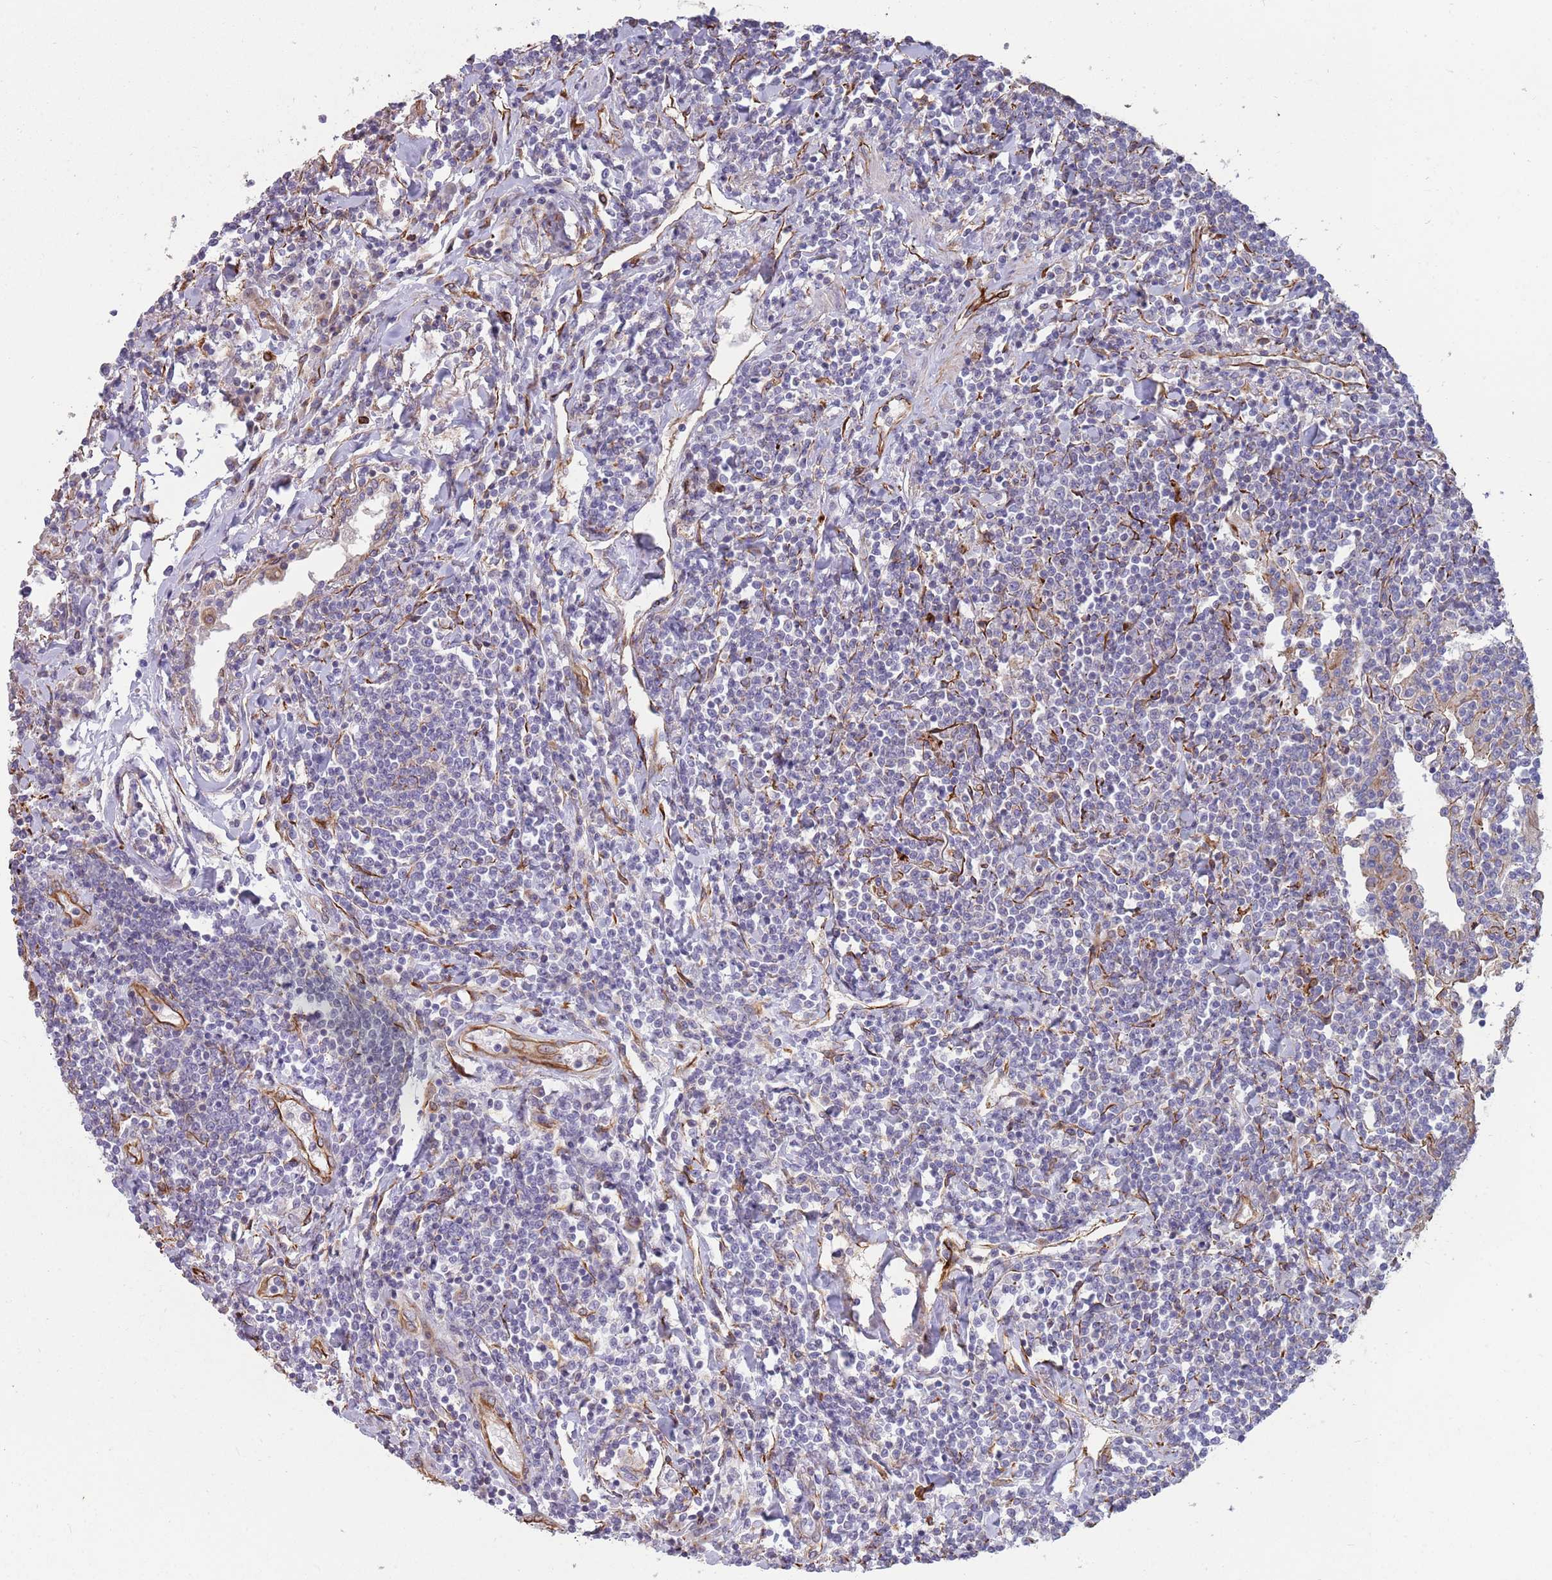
{"staining": {"intensity": "negative", "quantity": "none", "location": "none"}, "tissue": "lymphoma", "cell_type": "Tumor cells", "image_type": "cancer", "snomed": [{"axis": "morphology", "description": "Malignant lymphoma, non-Hodgkin's type, Low grade"}, {"axis": "topography", "description": "Lung"}], "caption": "IHC of human lymphoma exhibits no staining in tumor cells.", "gene": "MOGAT1", "patient": {"sex": "female", "age": 71}}